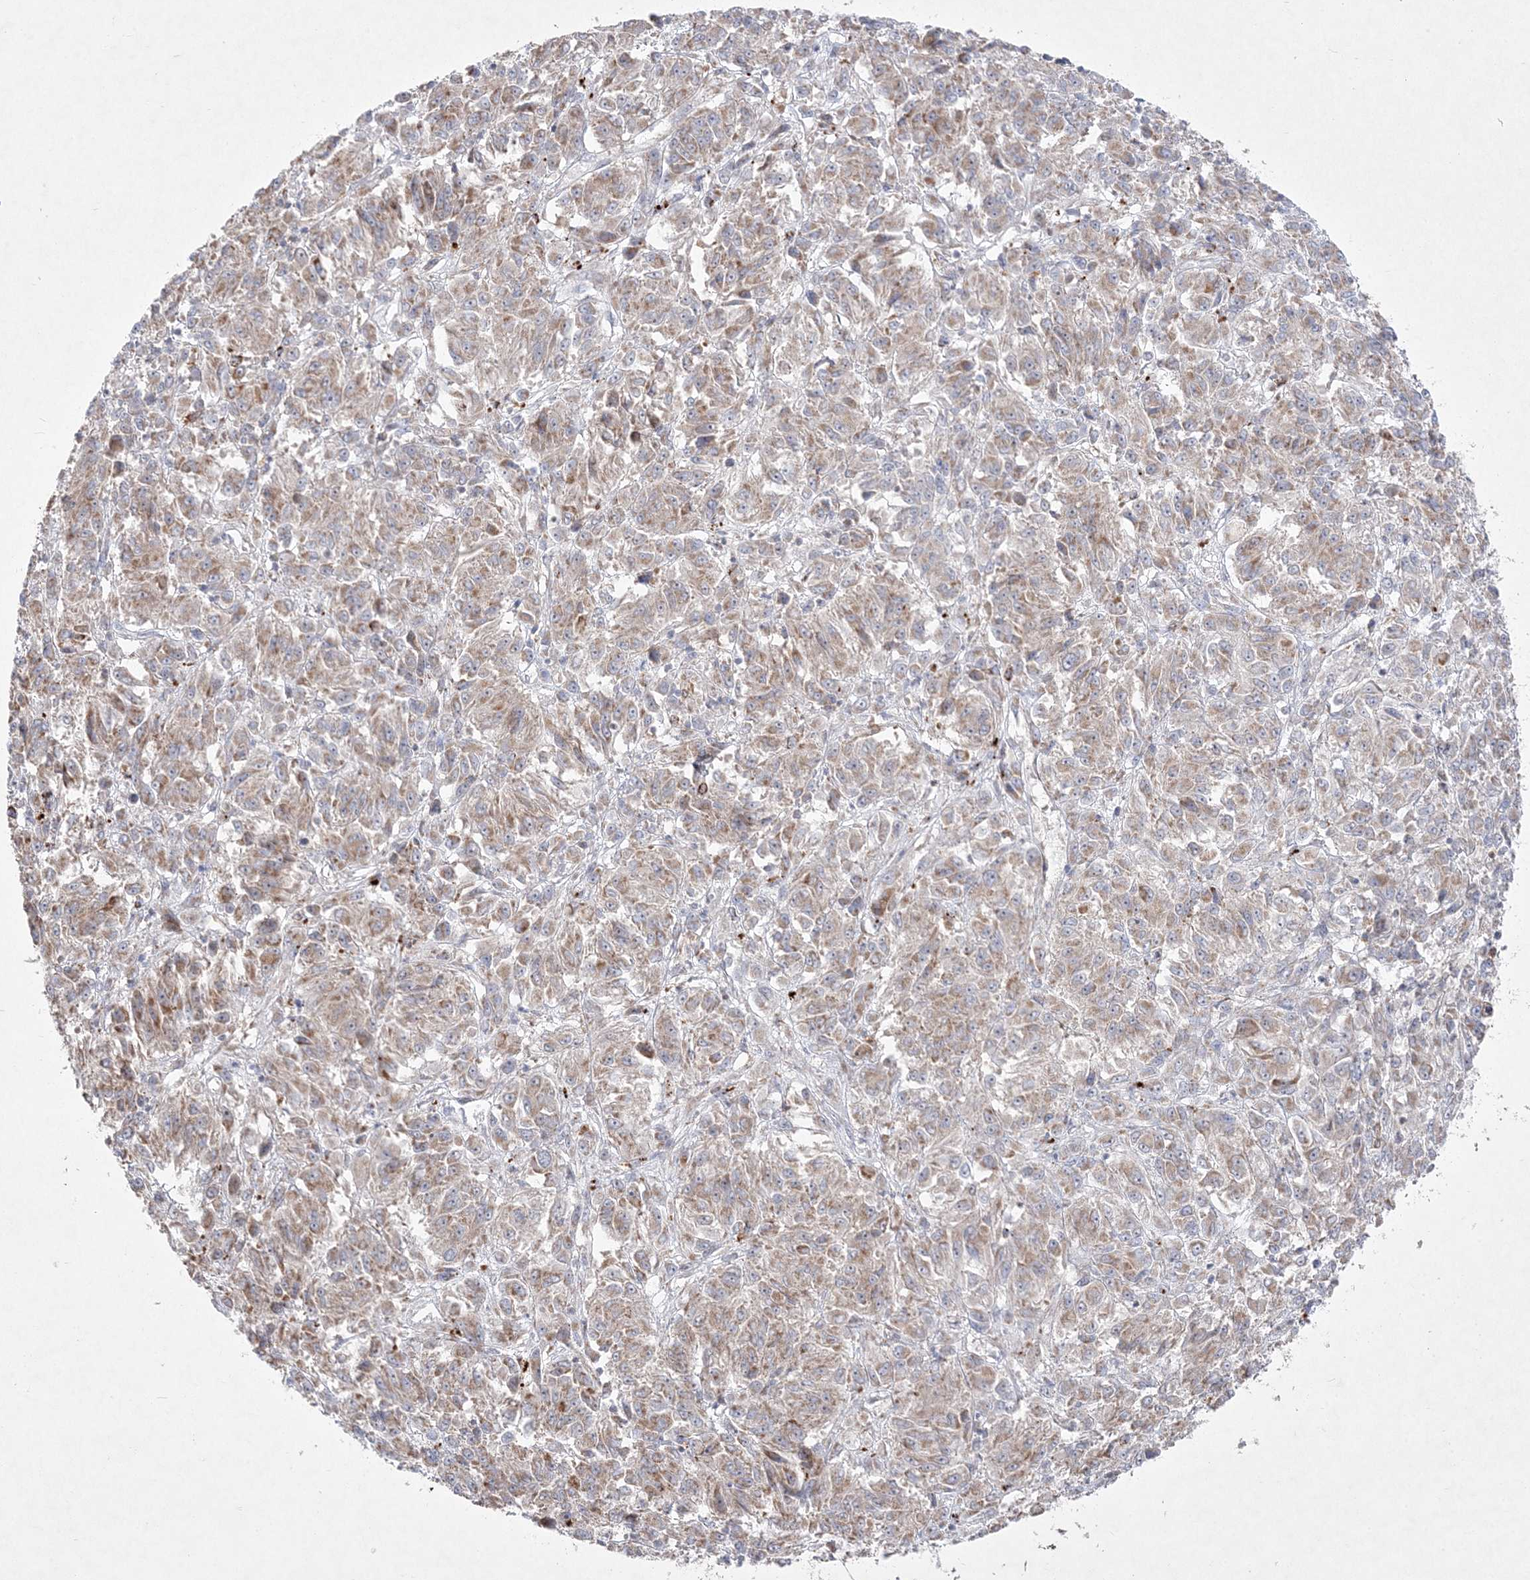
{"staining": {"intensity": "weak", "quantity": ">75%", "location": "cytoplasmic/membranous"}, "tissue": "melanoma", "cell_type": "Tumor cells", "image_type": "cancer", "snomed": [{"axis": "morphology", "description": "Malignant melanoma, Metastatic site"}, {"axis": "topography", "description": "Lung"}], "caption": "High-power microscopy captured an immunohistochemistry histopathology image of malignant melanoma (metastatic site), revealing weak cytoplasmic/membranous staining in approximately >75% of tumor cells.", "gene": "CLNK", "patient": {"sex": "male", "age": 64}}